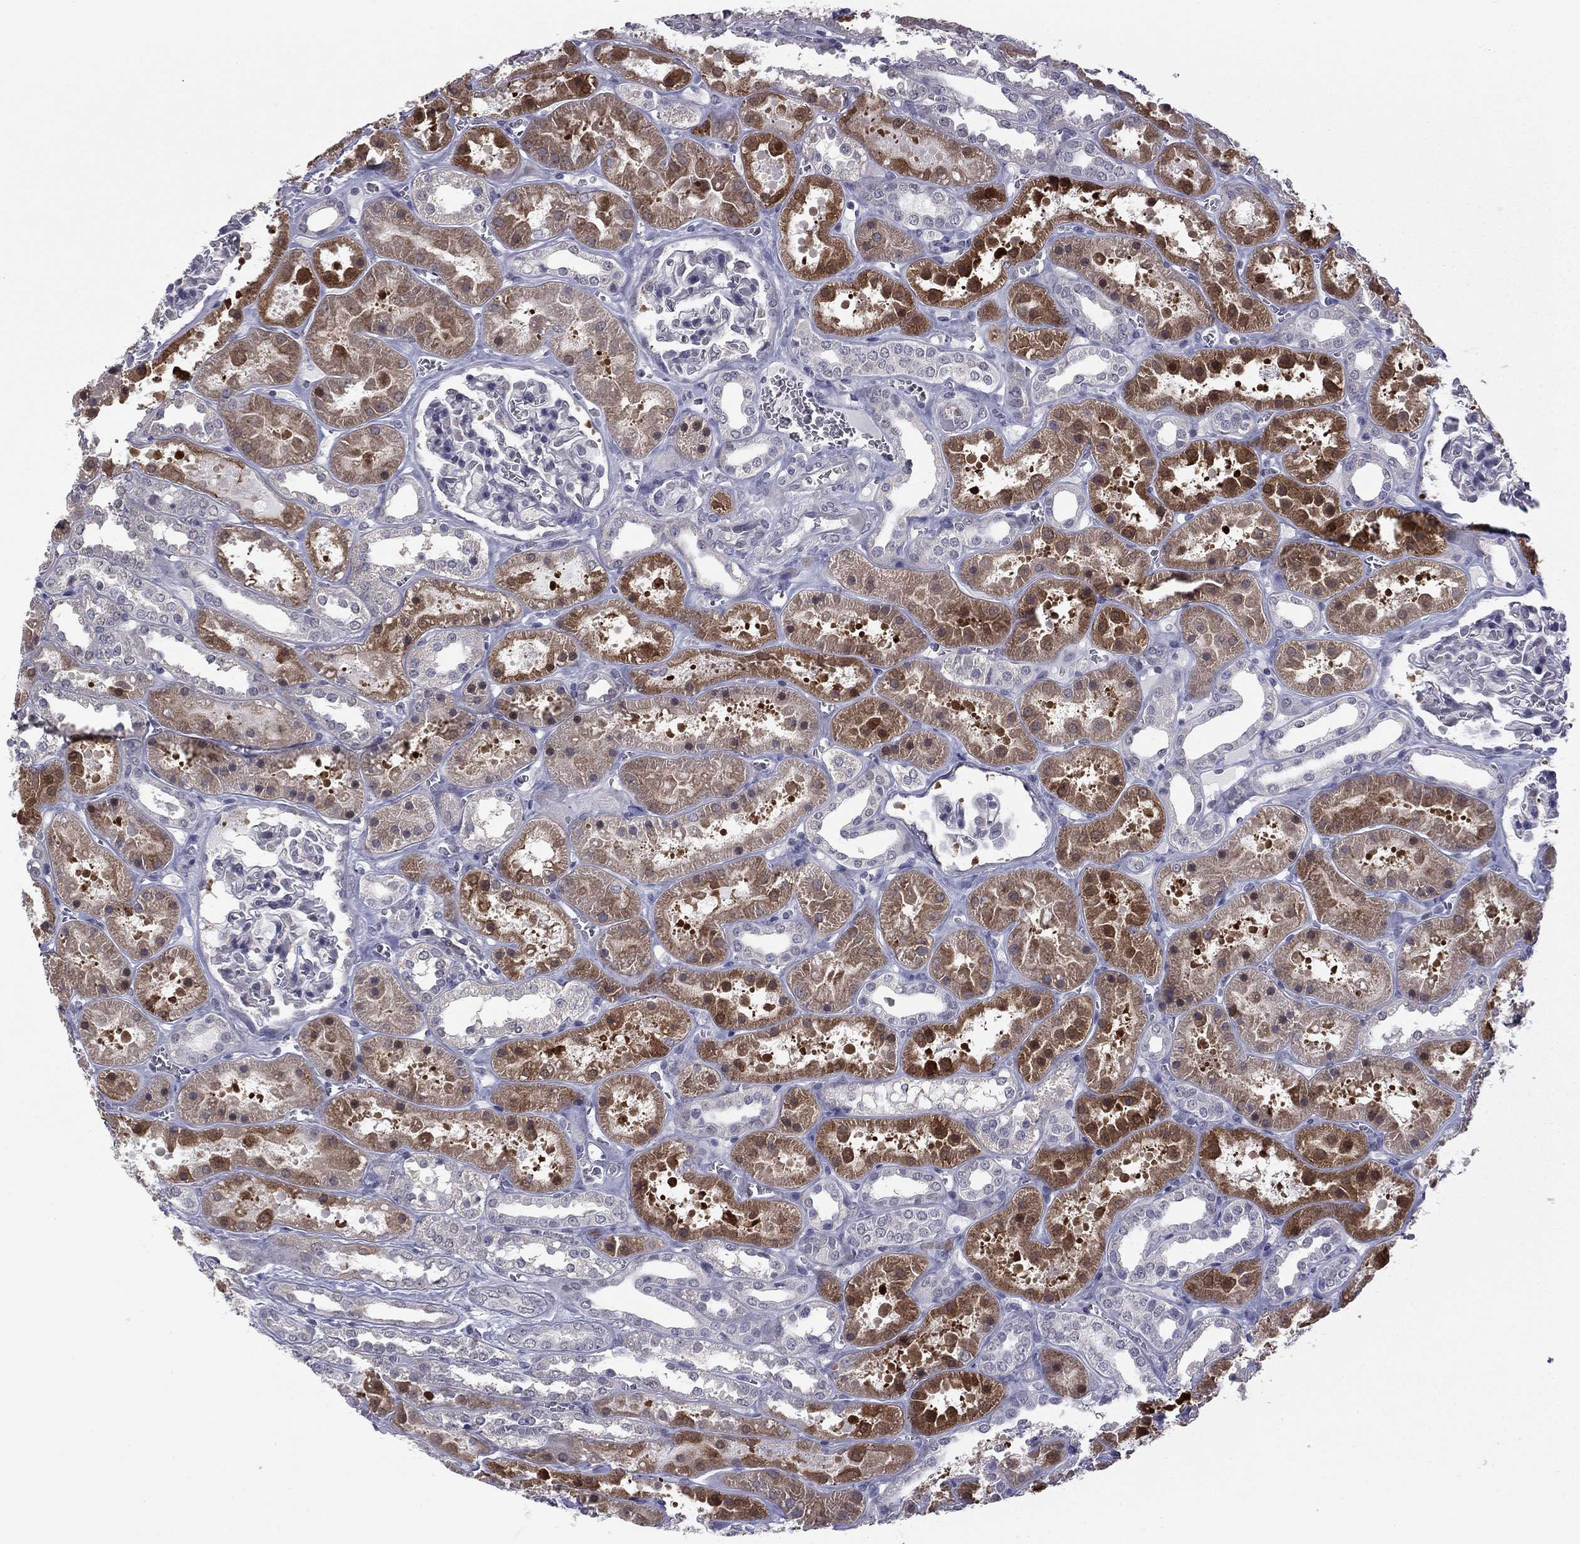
{"staining": {"intensity": "weak", "quantity": "<25%", "location": "cytoplasmic/membranous"}, "tissue": "kidney", "cell_type": "Cells in glomeruli", "image_type": "normal", "snomed": [{"axis": "morphology", "description": "Normal tissue, NOS"}, {"axis": "topography", "description": "Kidney"}], "caption": "DAB (3,3'-diaminobenzidine) immunohistochemical staining of normal kidney reveals no significant expression in cells in glomeruli. (Stains: DAB (3,3'-diaminobenzidine) IHC with hematoxylin counter stain, Microscopy: brightfield microscopy at high magnification).", "gene": "PRRT2", "patient": {"sex": "female", "age": 41}}